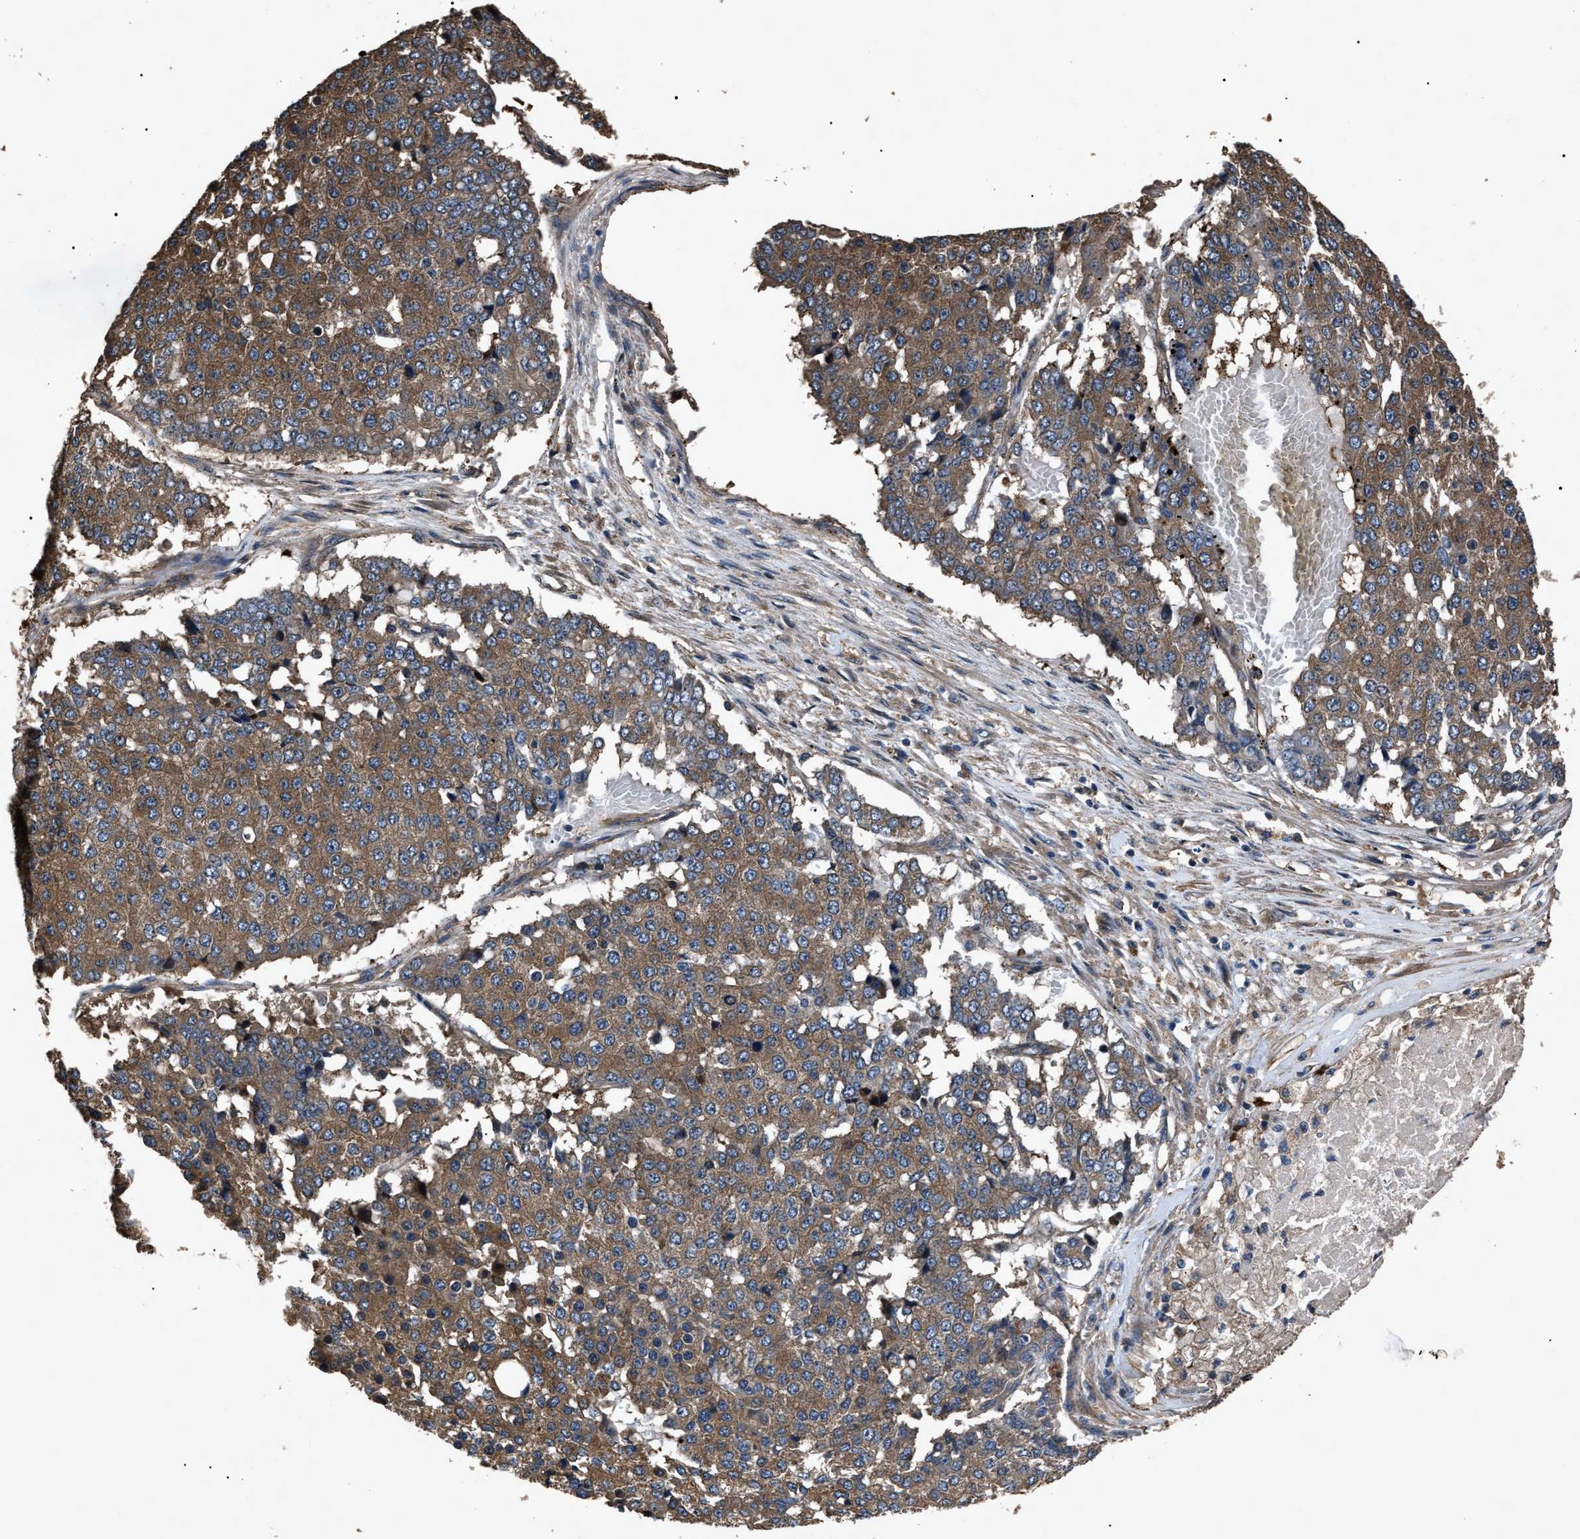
{"staining": {"intensity": "moderate", "quantity": ">75%", "location": "cytoplasmic/membranous"}, "tissue": "pancreatic cancer", "cell_type": "Tumor cells", "image_type": "cancer", "snomed": [{"axis": "morphology", "description": "Adenocarcinoma, NOS"}, {"axis": "topography", "description": "Pancreas"}], "caption": "Pancreatic cancer tissue reveals moderate cytoplasmic/membranous positivity in approximately >75% of tumor cells, visualized by immunohistochemistry.", "gene": "RNF216", "patient": {"sex": "male", "age": 50}}